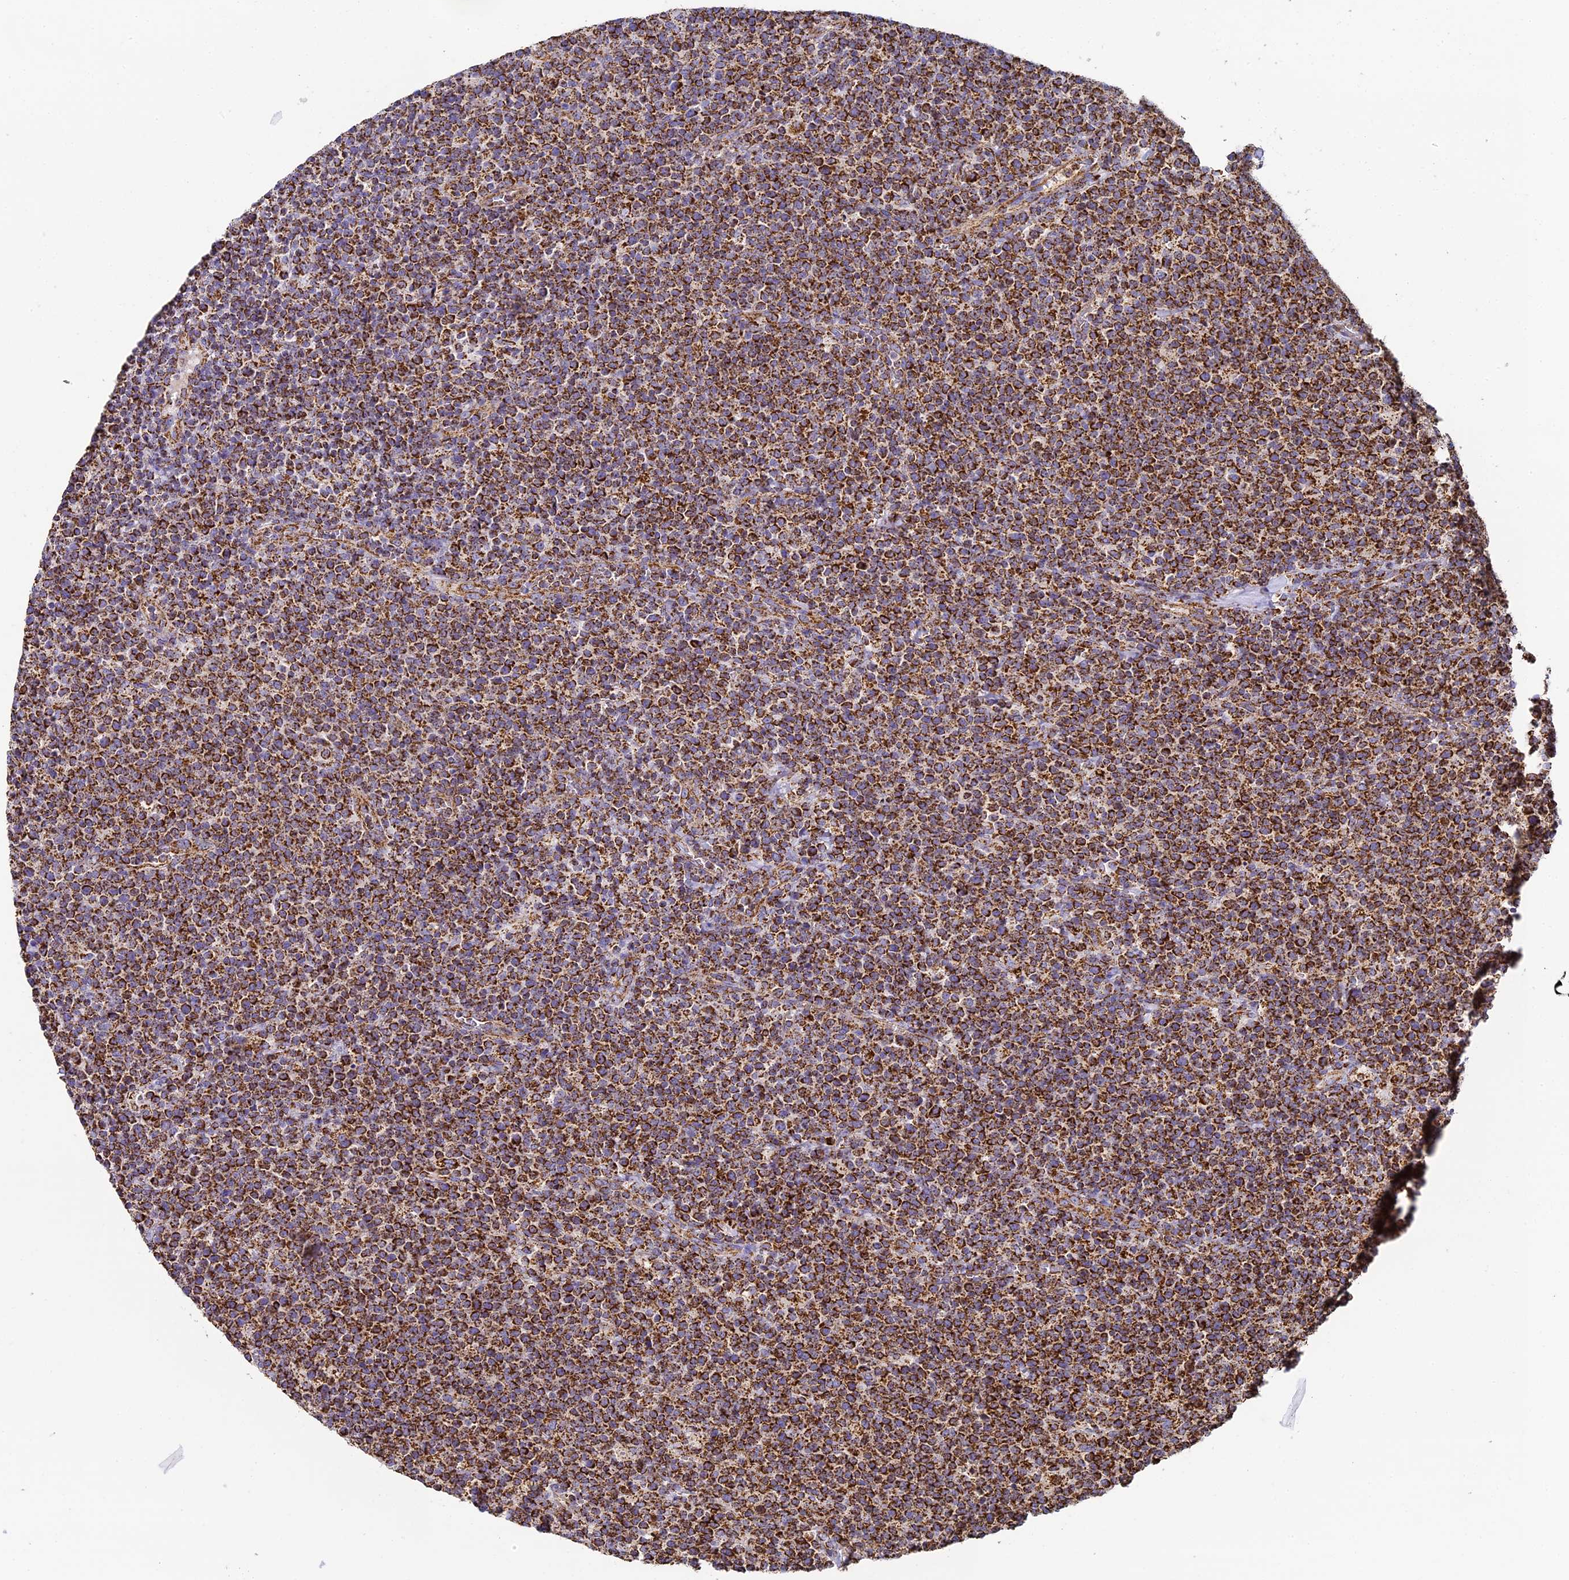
{"staining": {"intensity": "strong", "quantity": ">75%", "location": "cytoplasmic/membranous"}, "tissue": "lymphoma", "cell_type": "Tumor cells", "image_type": "cancer", "snomed": [{"axis": "morphology", "description": "Malignant lymphoma, non-Hodgkin's type, High grade"}, {"axis": "topography", "description": "Lymph node"}], "caption": "A high-resolution histopathology image shows immunohistochemistry (IHC) staining of high-grade malignant lymphoma, non-Hodgkin's type, which displays strong cytoplasmic/membranous expression in approximately >75% of tumor cells.", "gene": "STK17A", "patient": {"sex": "male", "age": 61}}